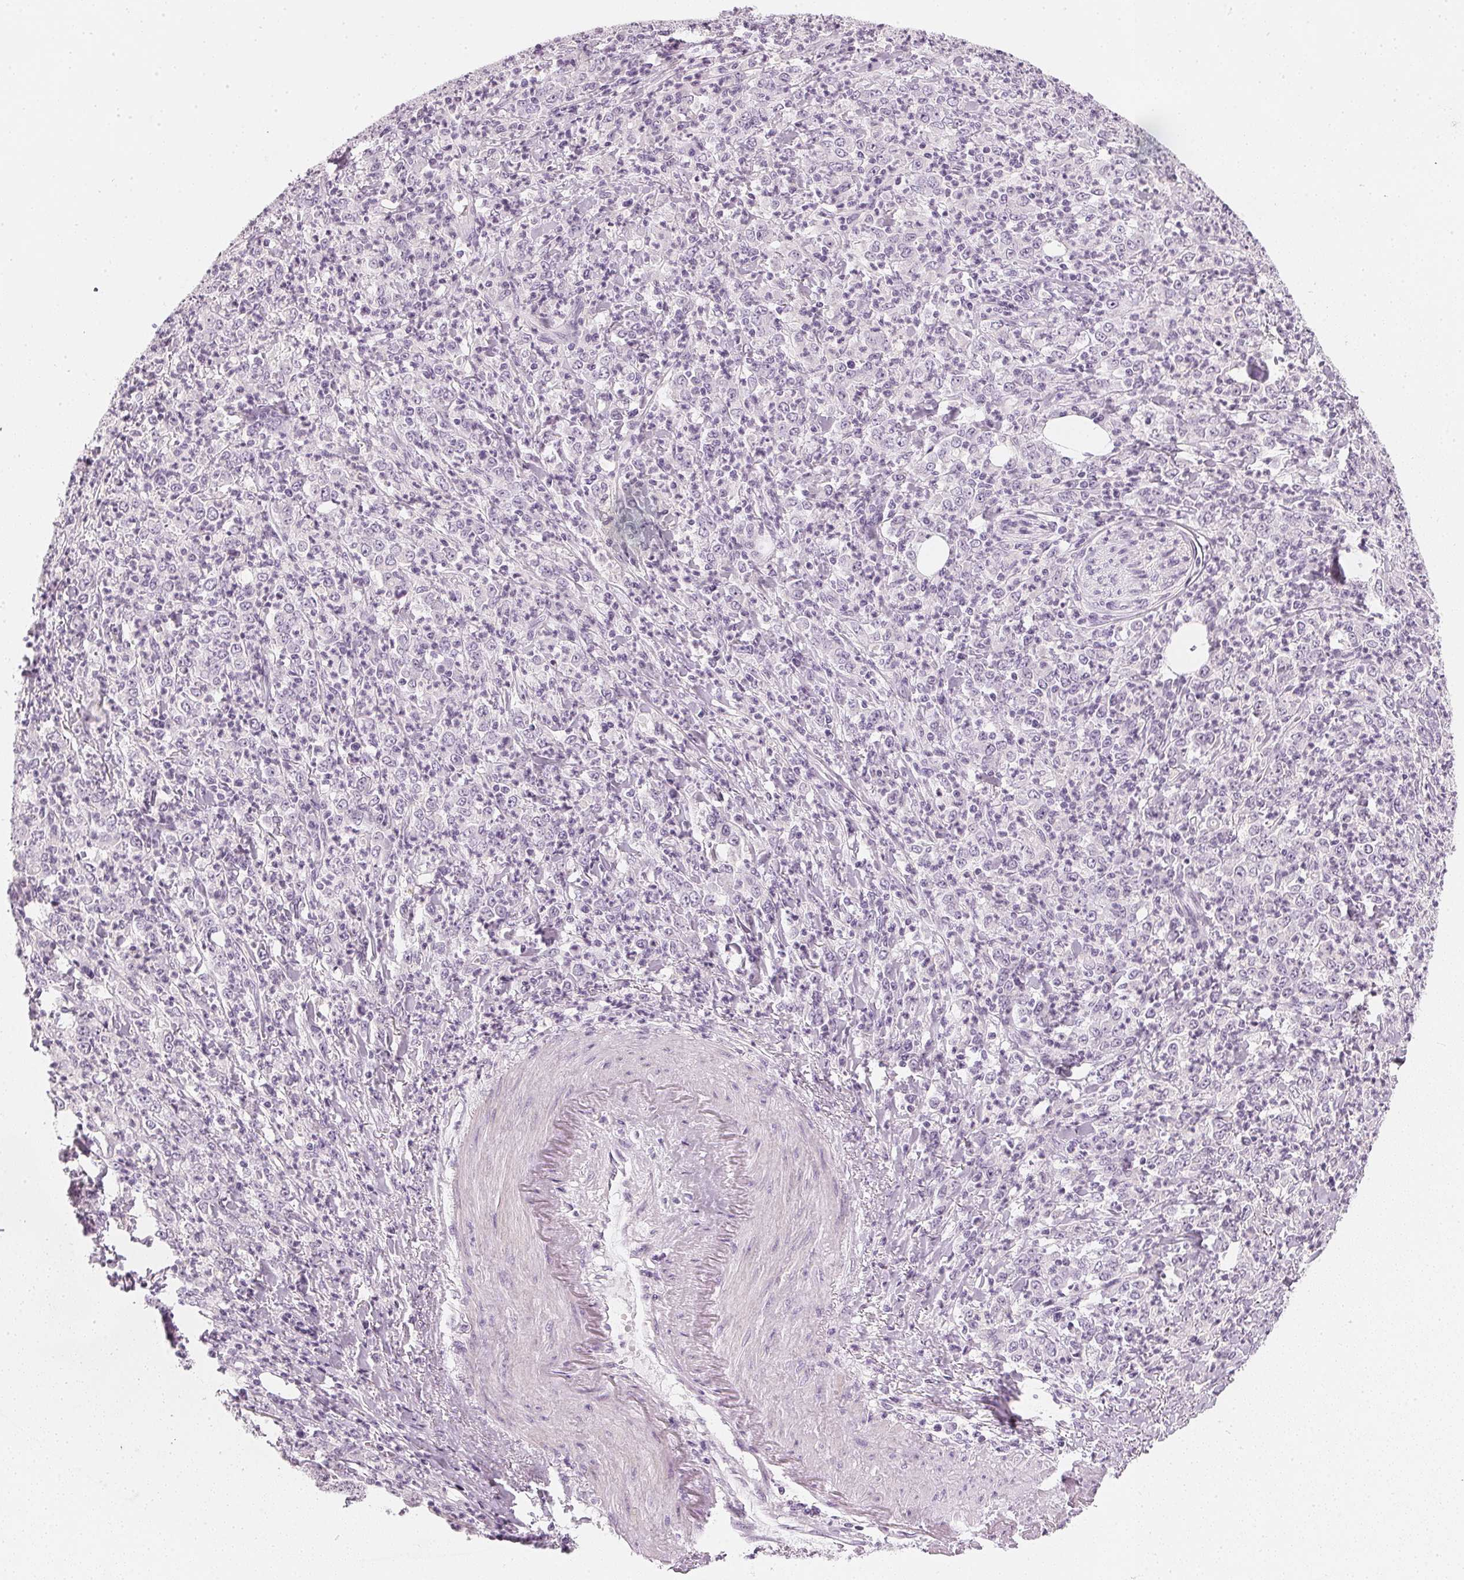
{"staining": {"intensity": "negative", "quantity": "none", "location": "none"}, "tissue": "stomach cancer", "cell_type": "Tumor cells", "image_type": "cancer", "snomed": [{"axis": "morphology", "description": "Adenocarcinoma, NOS"}, {"axis": "topography", "description": "Stomach, lower"}], "caption": "Photomicrograph shows no protein staining in tumor cells of stomach cancer tissue.", "gene": "CHST4", "patient": {"sex": "female", "age": 71}}